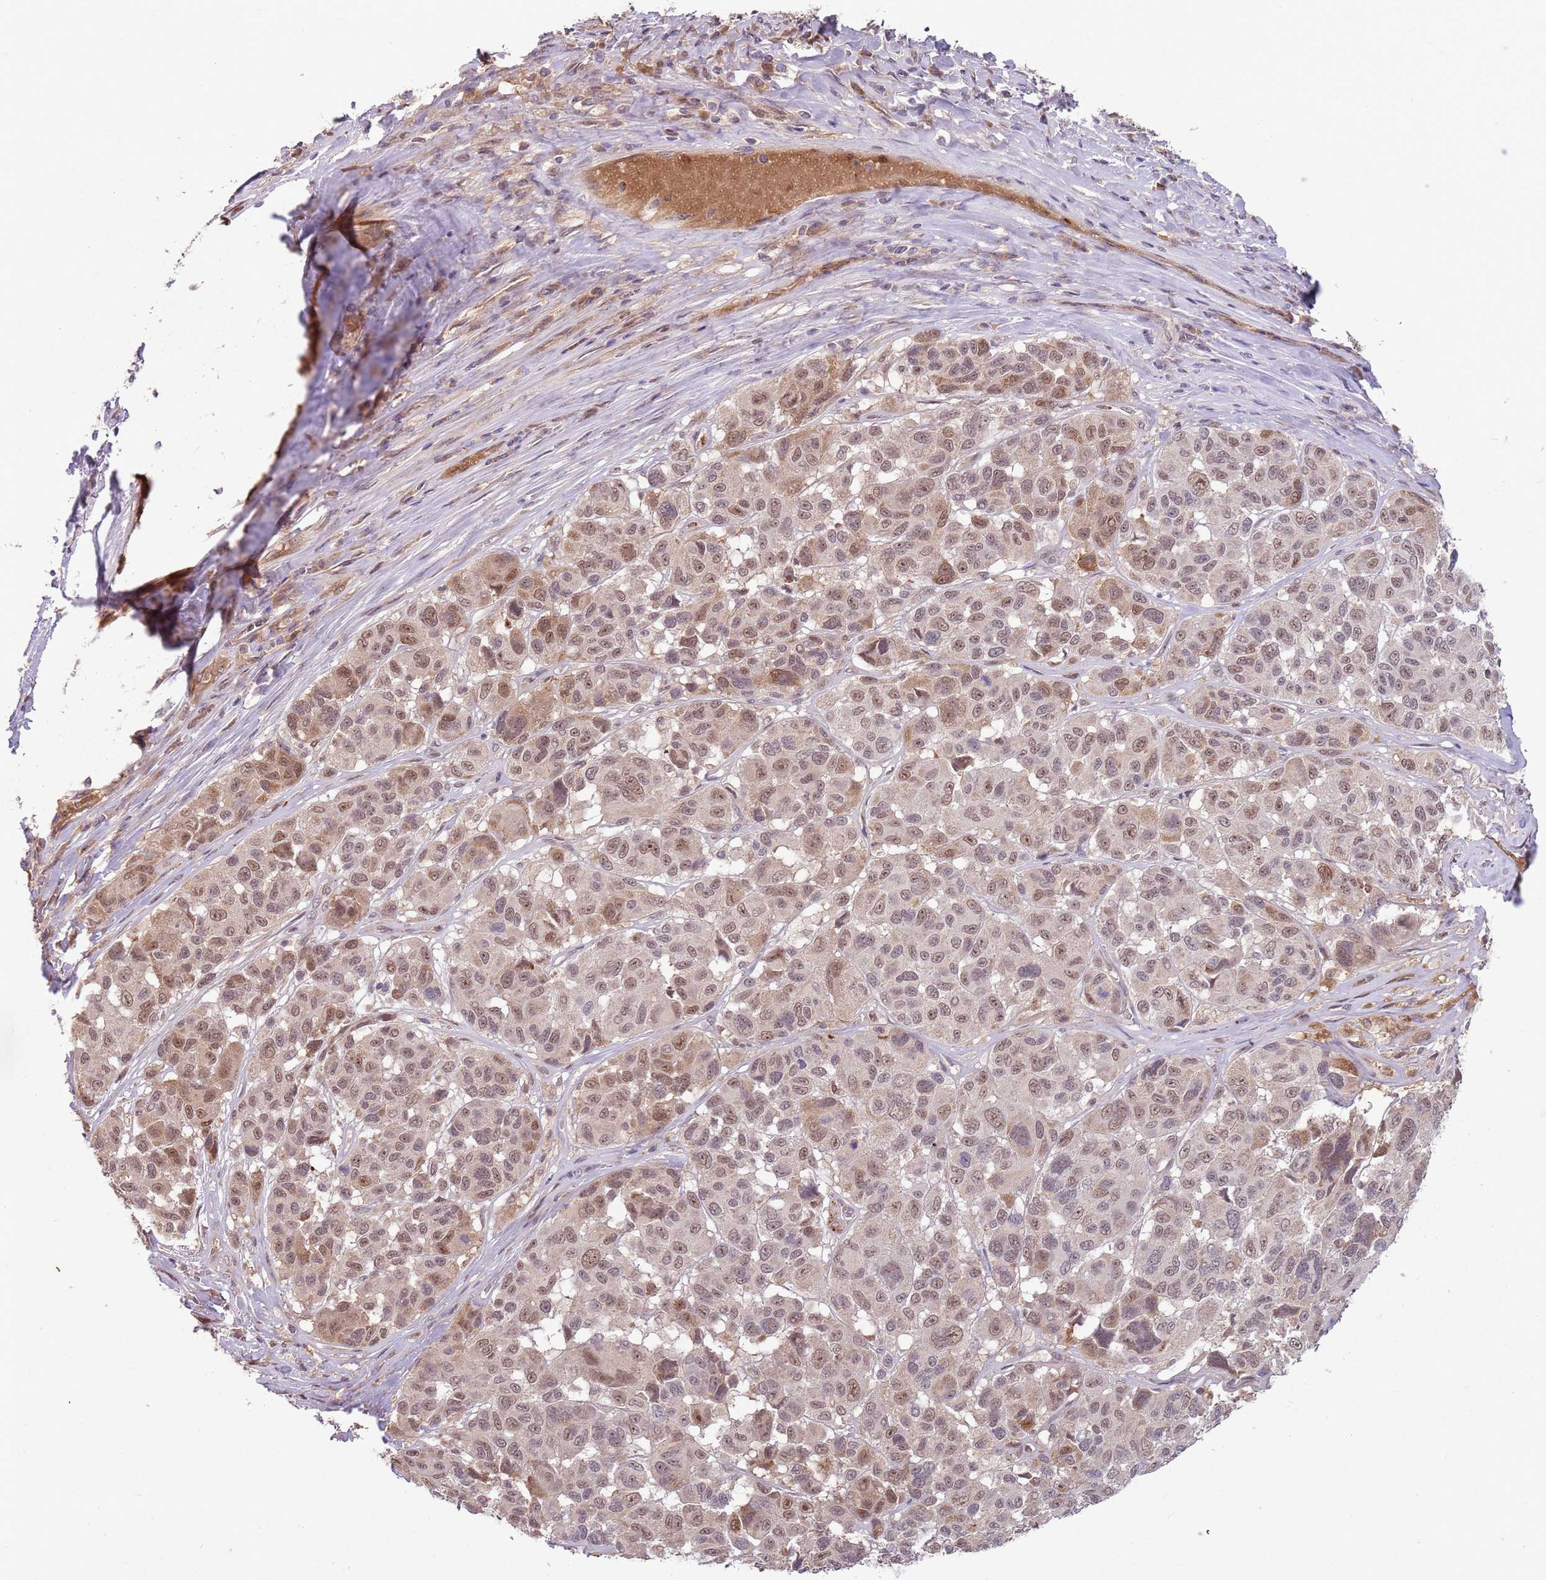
{"staining": {"intensity": "moderate", "quantity": ">75%", "location": "nuclear"}, "tissue": "melanoma", "cell_type": "Tumor cells", "image_type": "cancer", "snomed": [{"axis": "morphology", "description": "Malignant melanoma, NOS"}, {"axis": "topography", "description": "Skin"}], "caption": "A brown stain shows moderate nuclear expression of a protein in human melanoma tumor cells. The staining is performed using DAB (3,3'-diaminobenzidine) brown chromogen to label protein expression. The nuclei are counter-stained blue using hematoxylin.", "gene": "NBPF6", "patient": {"sex": "female", "age": 66}}